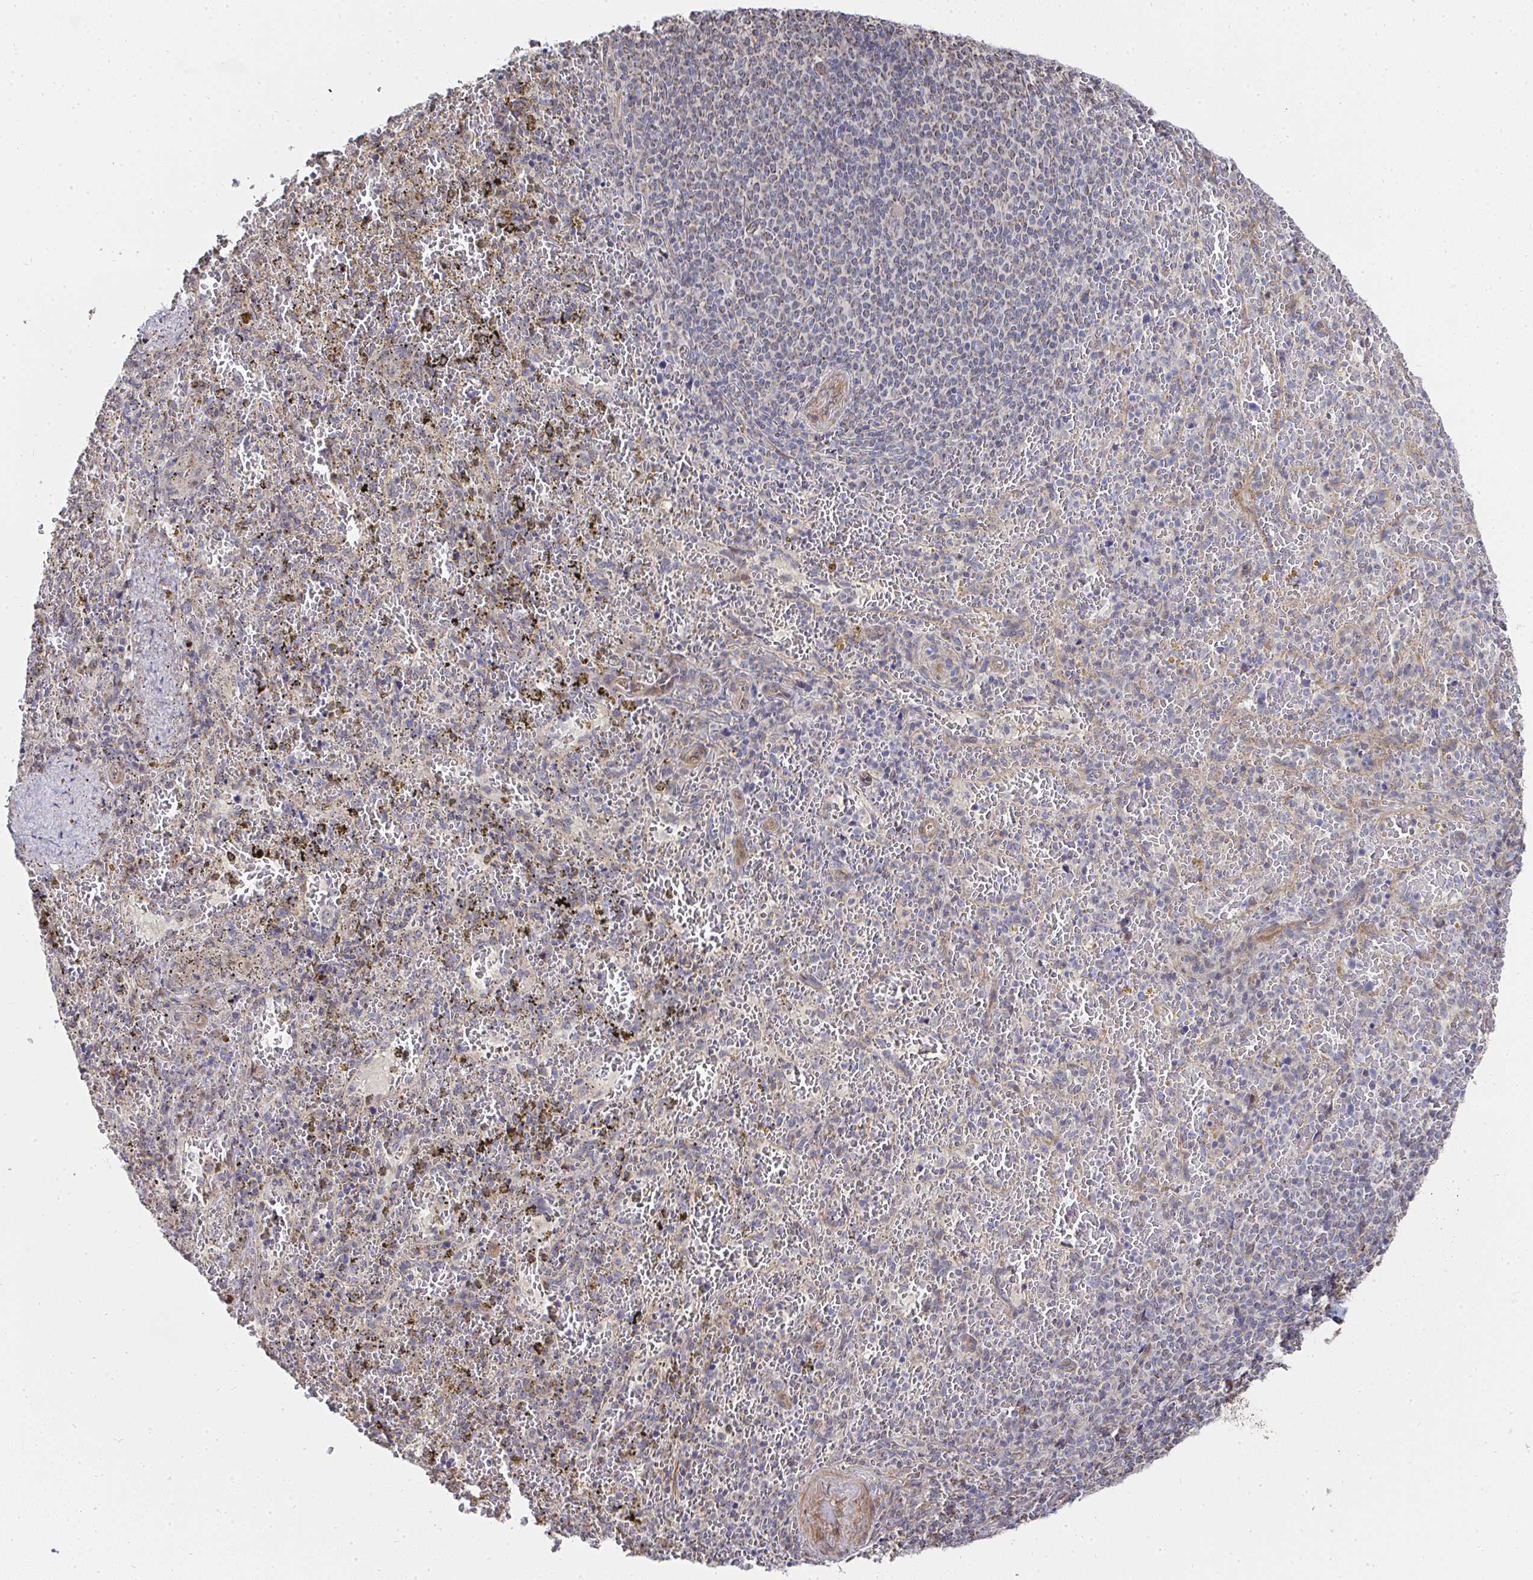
{"staining": {"intensity": "negative", "quantity": "none", "location": "none"}, "tissue": "spleen", "cell_type": "Cells in red pulp", "image_type": "normal", "snomed": [{"axis": "morphology", "description": "Normal tissue, NOS"}, {"axis": "topography", "description": "Spleen"}], "caption": "Immunohistochemistry histopathology image of benign human spleen stained for a protein (brown), which demonstrates no positivity in cells in red pulp. Brightfield microscopy of IHC stained with DAB (3,3'-diaminobenzidine) (brown) and hematoxylin (blue), captured at high magnification.", "gene": "AGTPBP1", "patient": {"sex": "female", "age": 50}}